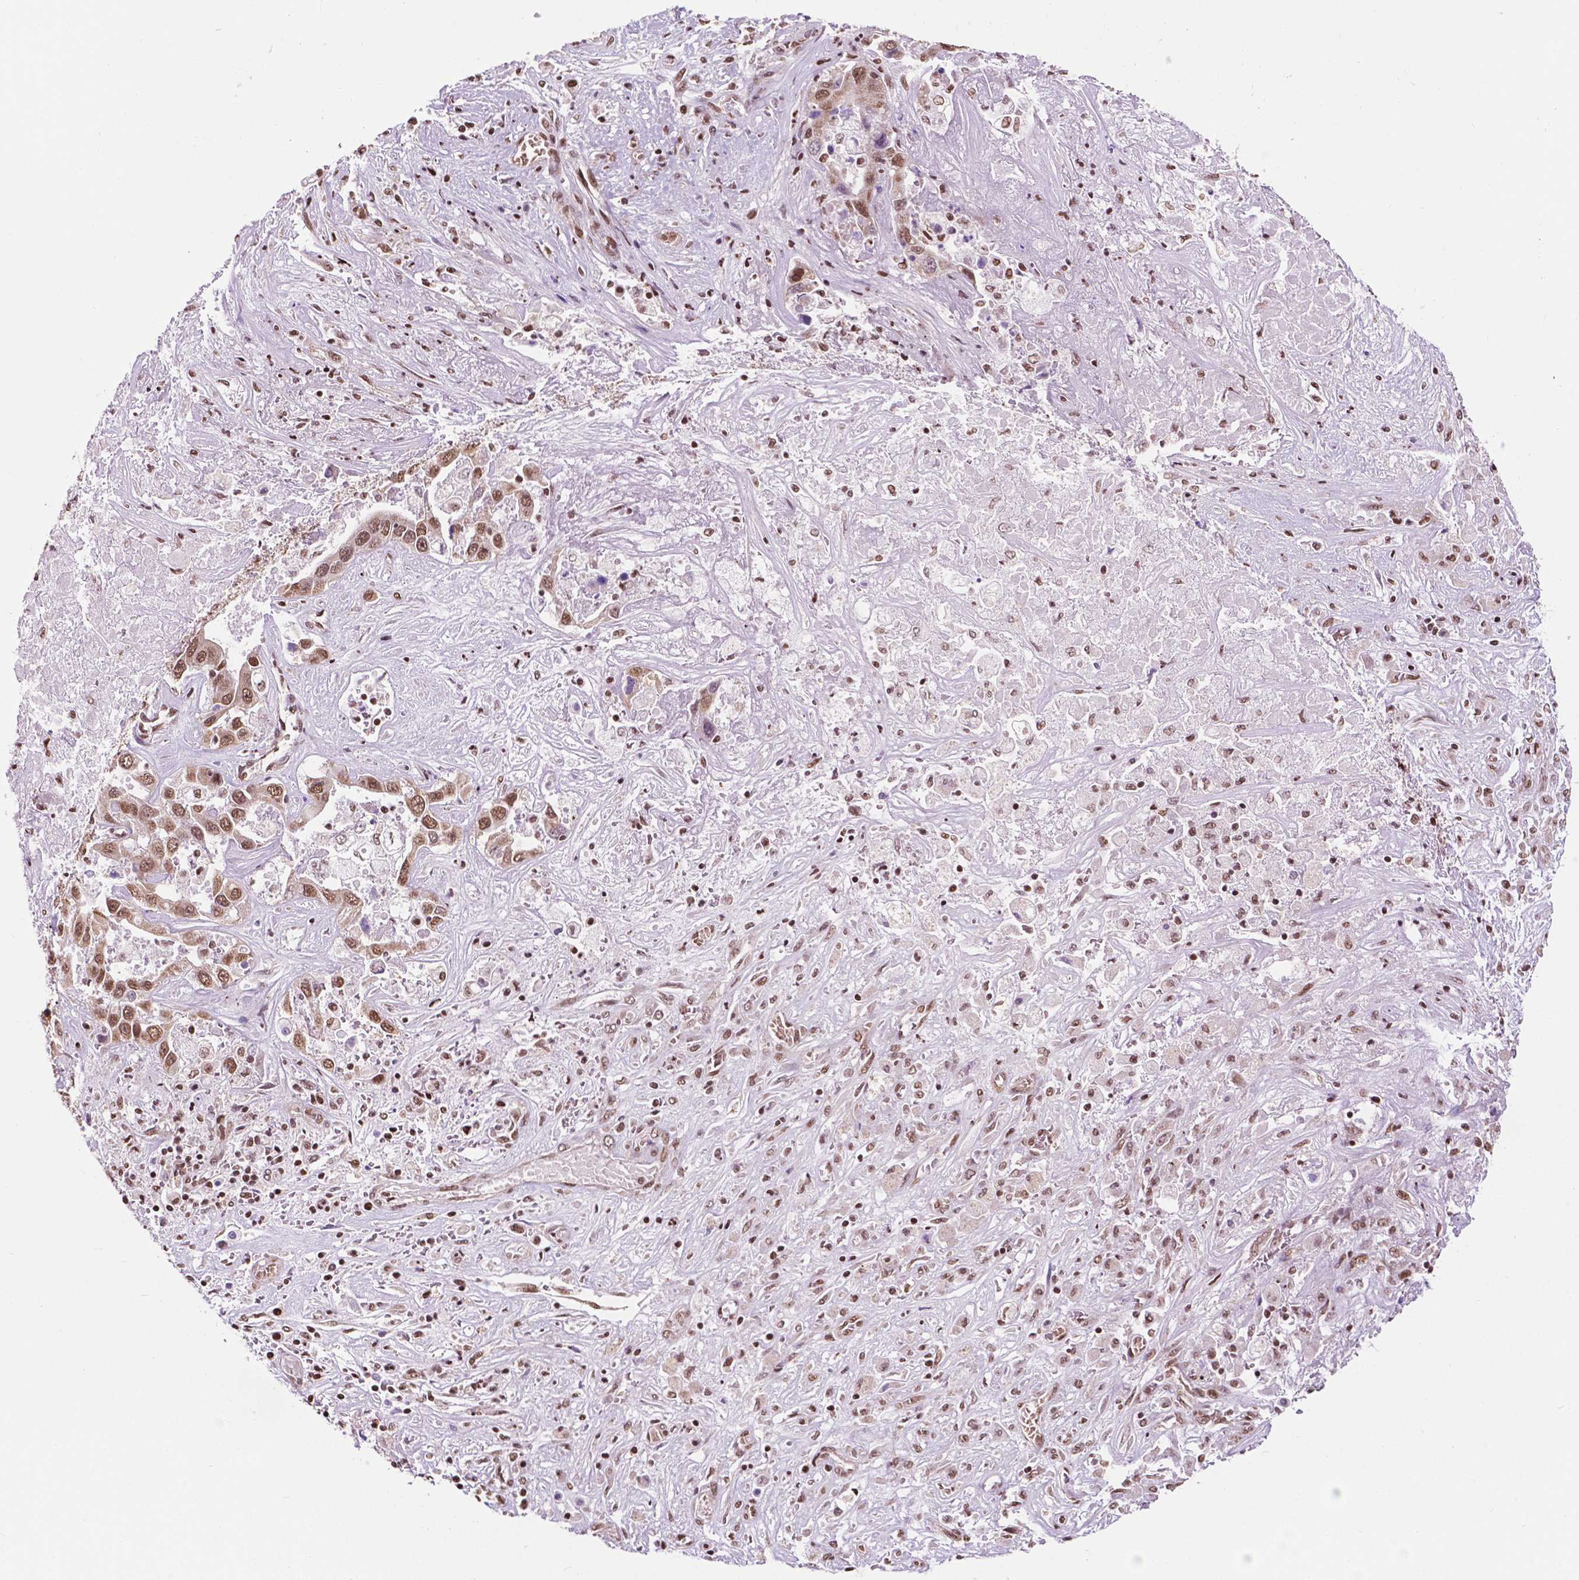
{"staining": {"intensity": "moderate", "quantity": ">75%", "location": "nuclear"}, "tissue": "liver cancer", "cell_type": "Tumor cells", "image_type": "cancer", "snomed": [{"axis": "morphology", "description": "Cholangiocarcinoma"}, {"axis": "topography", "description": "Liver"}], "caption": "High-magnification brightfield microscopy of cholangiocarcinoma (liver) stained with DAB (brown) and counterstained with hematoxylin (blue). tumor cells exhibit moderate nuclear positivity is identified in about>75% of cells.", "gene": "COL23A1", "patient": {"sex": "female", "age": 52}}